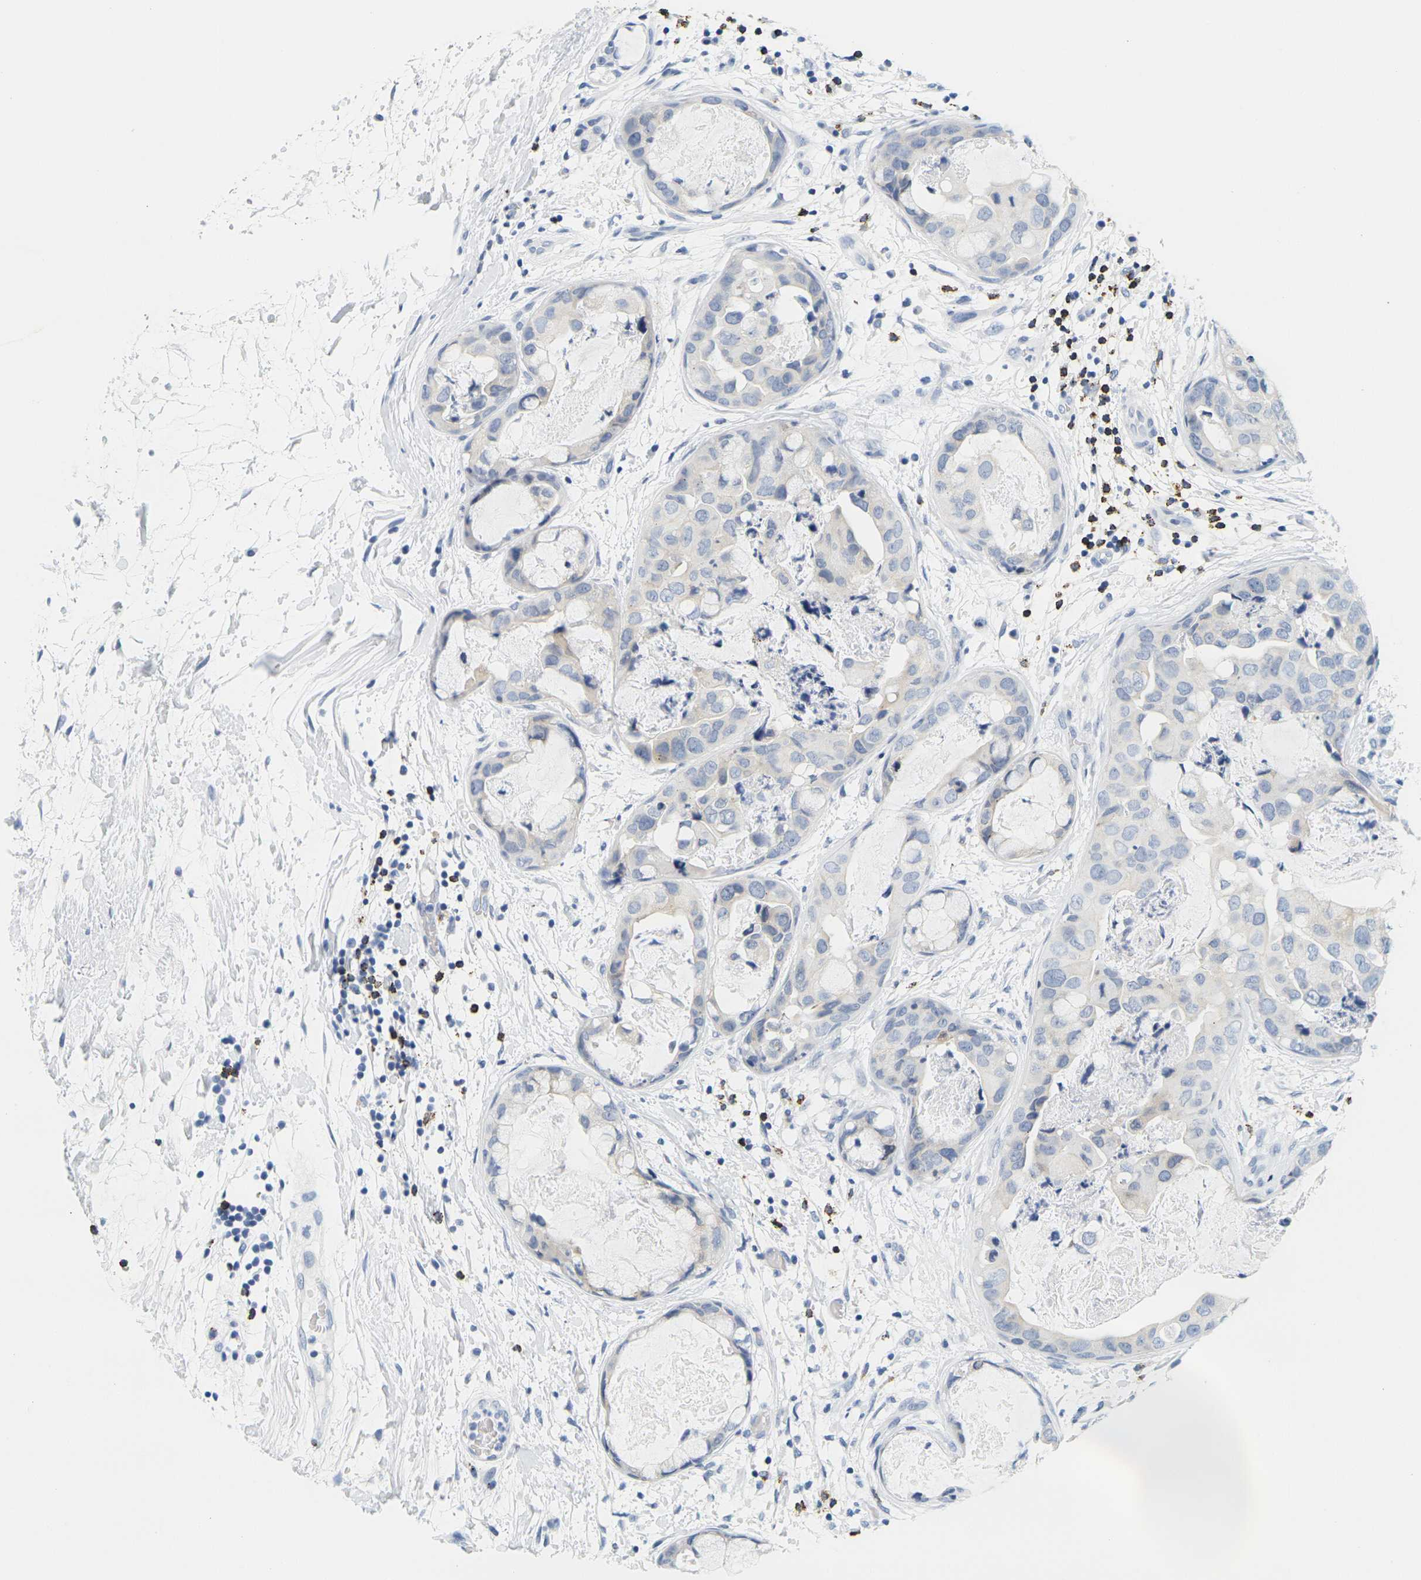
{"staining": {"intensity": "negative", "quantity": "none", "location": "none"}, "tissue": "breast cancer", "cell_type": "Tumor cells", "image_type": "cancer", "snomed": [{"axis": "morphology", "description": "Duct carcinoma"}, {"axis": "topography", "description": "Breast"}], "caption": "High power microscopy histopathology image of an immunohistochemistry (IHC) photomicrograph of breast intraductal carcinoma, revealing no significant expression in tumor cells. (DAB (3,3'-diaminobenzidine) immunohistochemistry (IHC) visualized using brightfield microscopy, high magnification).", "gene": "HLA-DOB", "patient": {"sex": "female", "age": 40}}